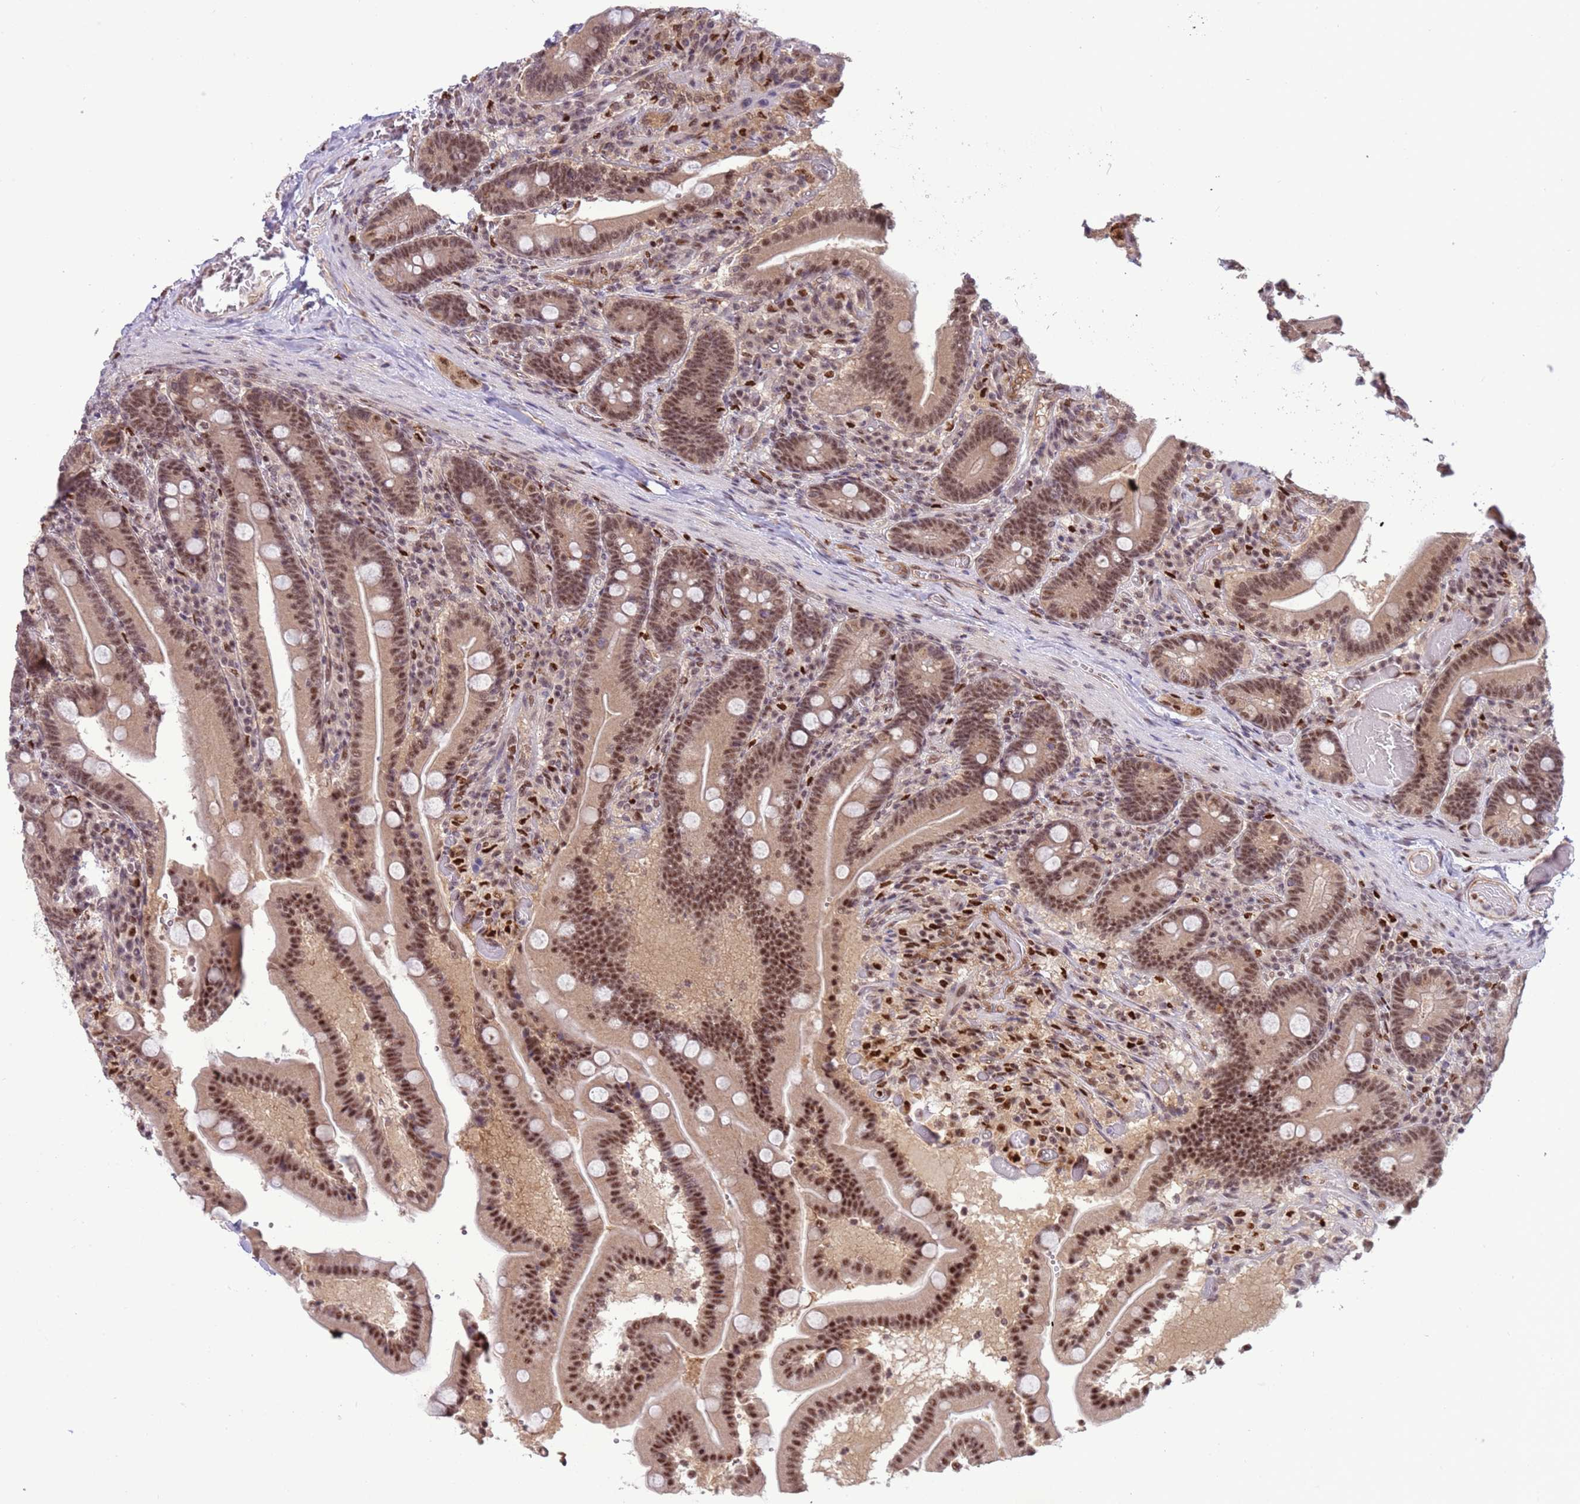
{"staining": {"intensity": "moderate", "quantity": ">75%", "location": "nuclear"}, "tissue": "duodenum", "cell_type": "Glandular cells", "image_type": "normal", "snomed": [{"axis": "morphology", "description": "Normal tissue, NOS"}, {"axis": "topography", "description": "Duodenum"}], "caption": "A brown stain highlights moderate nuclear positivity of a protein in glandular cells of unremarkable duodenum. (Stains: DAB in brown, nuclei in blue, Microscopy: brightfield microscopy at high magnification).", "gene": "PRPF6", "patient": {"sex": "female", "age": 62}}